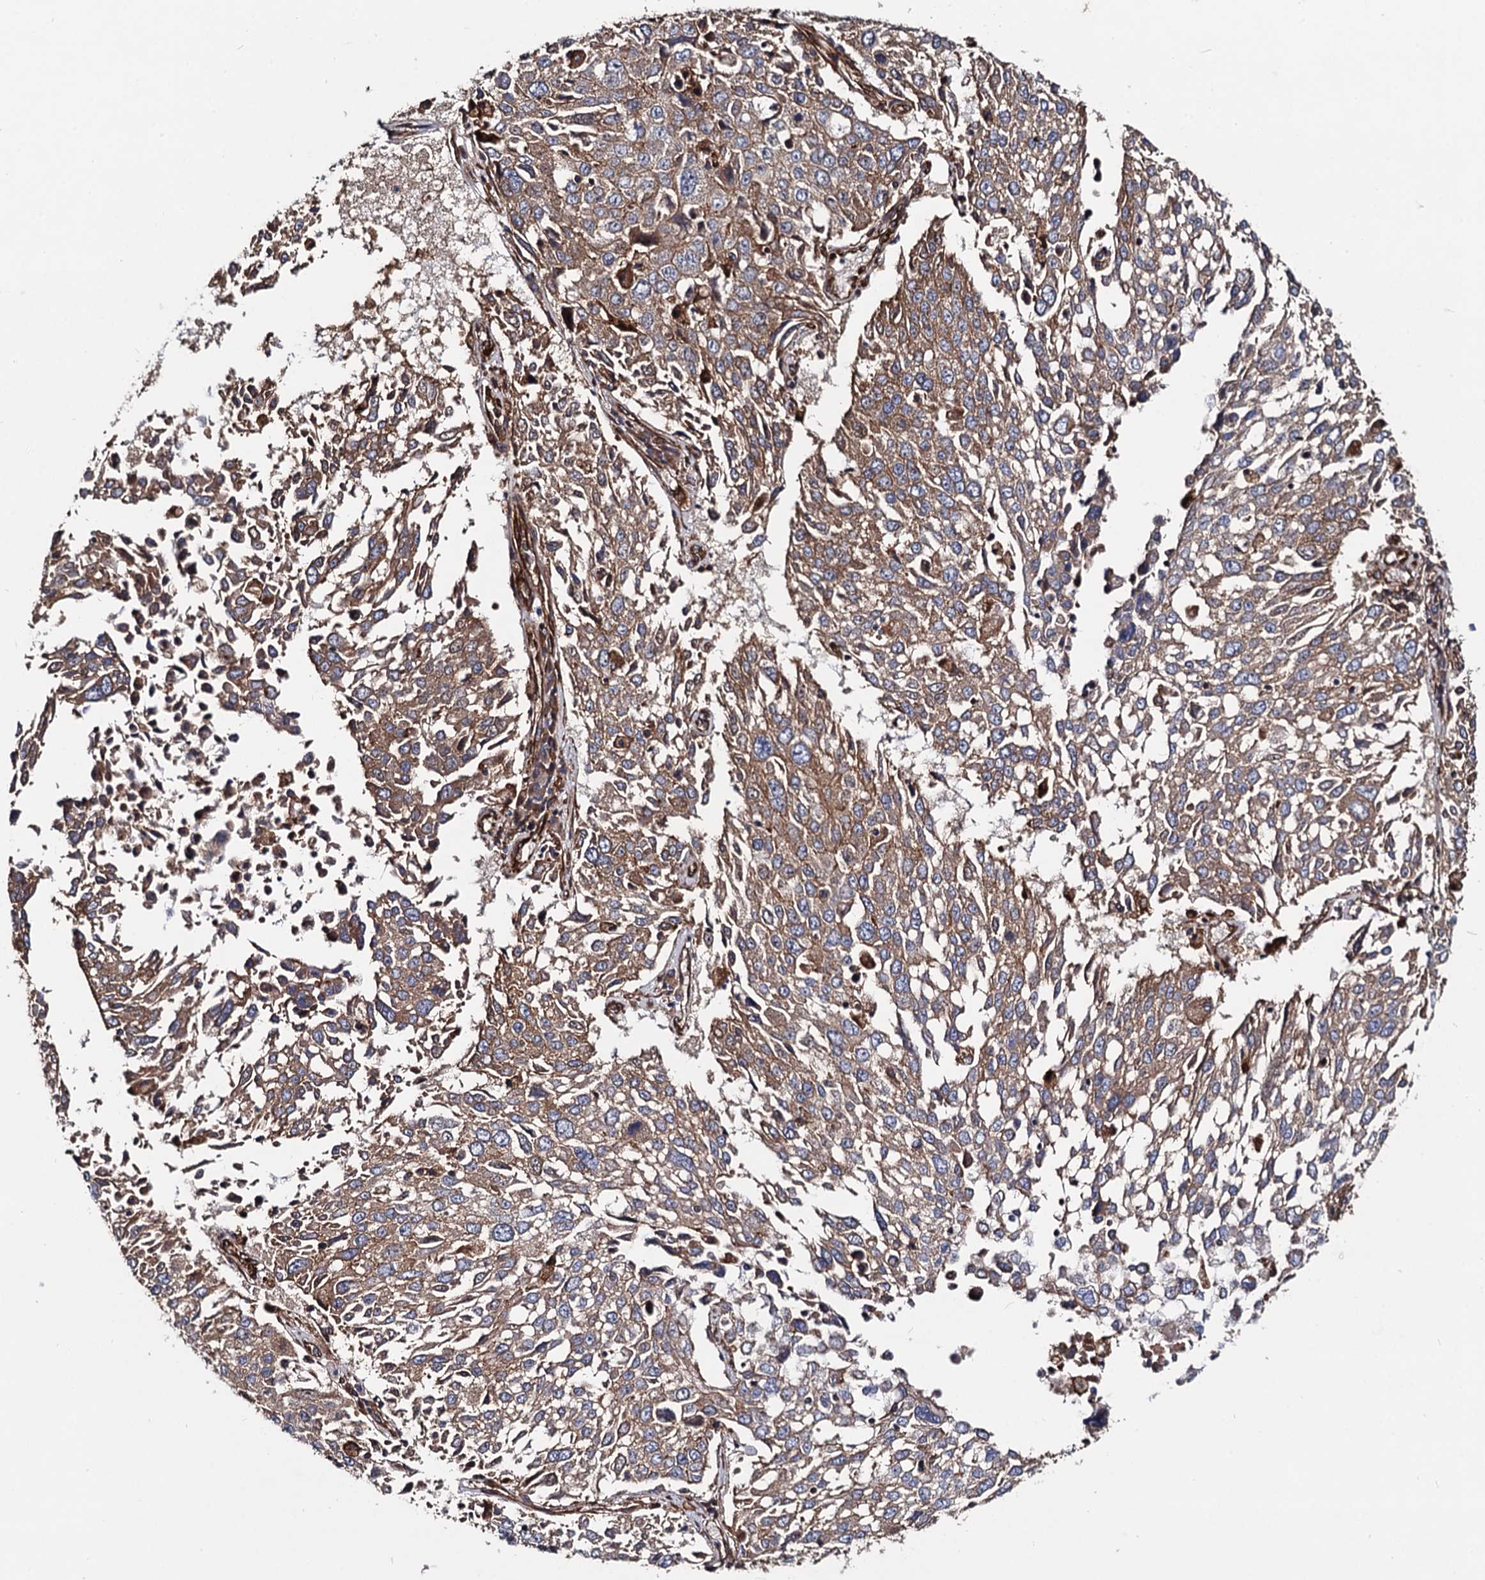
{"staining": {"intensity": "moderate", "quantity": ">75%", "location": "cytoplasmic/membranous"}, "tissue": "lung cancer", "cell_type": "Tumor cells", "image_type": "cancer", "snomed": [{"axis": "morphology", "description": "Squamous cell carcinoma, NOS"}, {"axis": "topography", "description": "Lung"}], "caption": "A brown stain highlights moderate cytoplasmic/membranous expression of a protein in human lung squamous cell carcinoma tumor cells. (brown staining indicates protein expression, while blue staining denotes nuclei).", "gene": "CIP2A", "patient": {"sex": "male", "age": 65}}